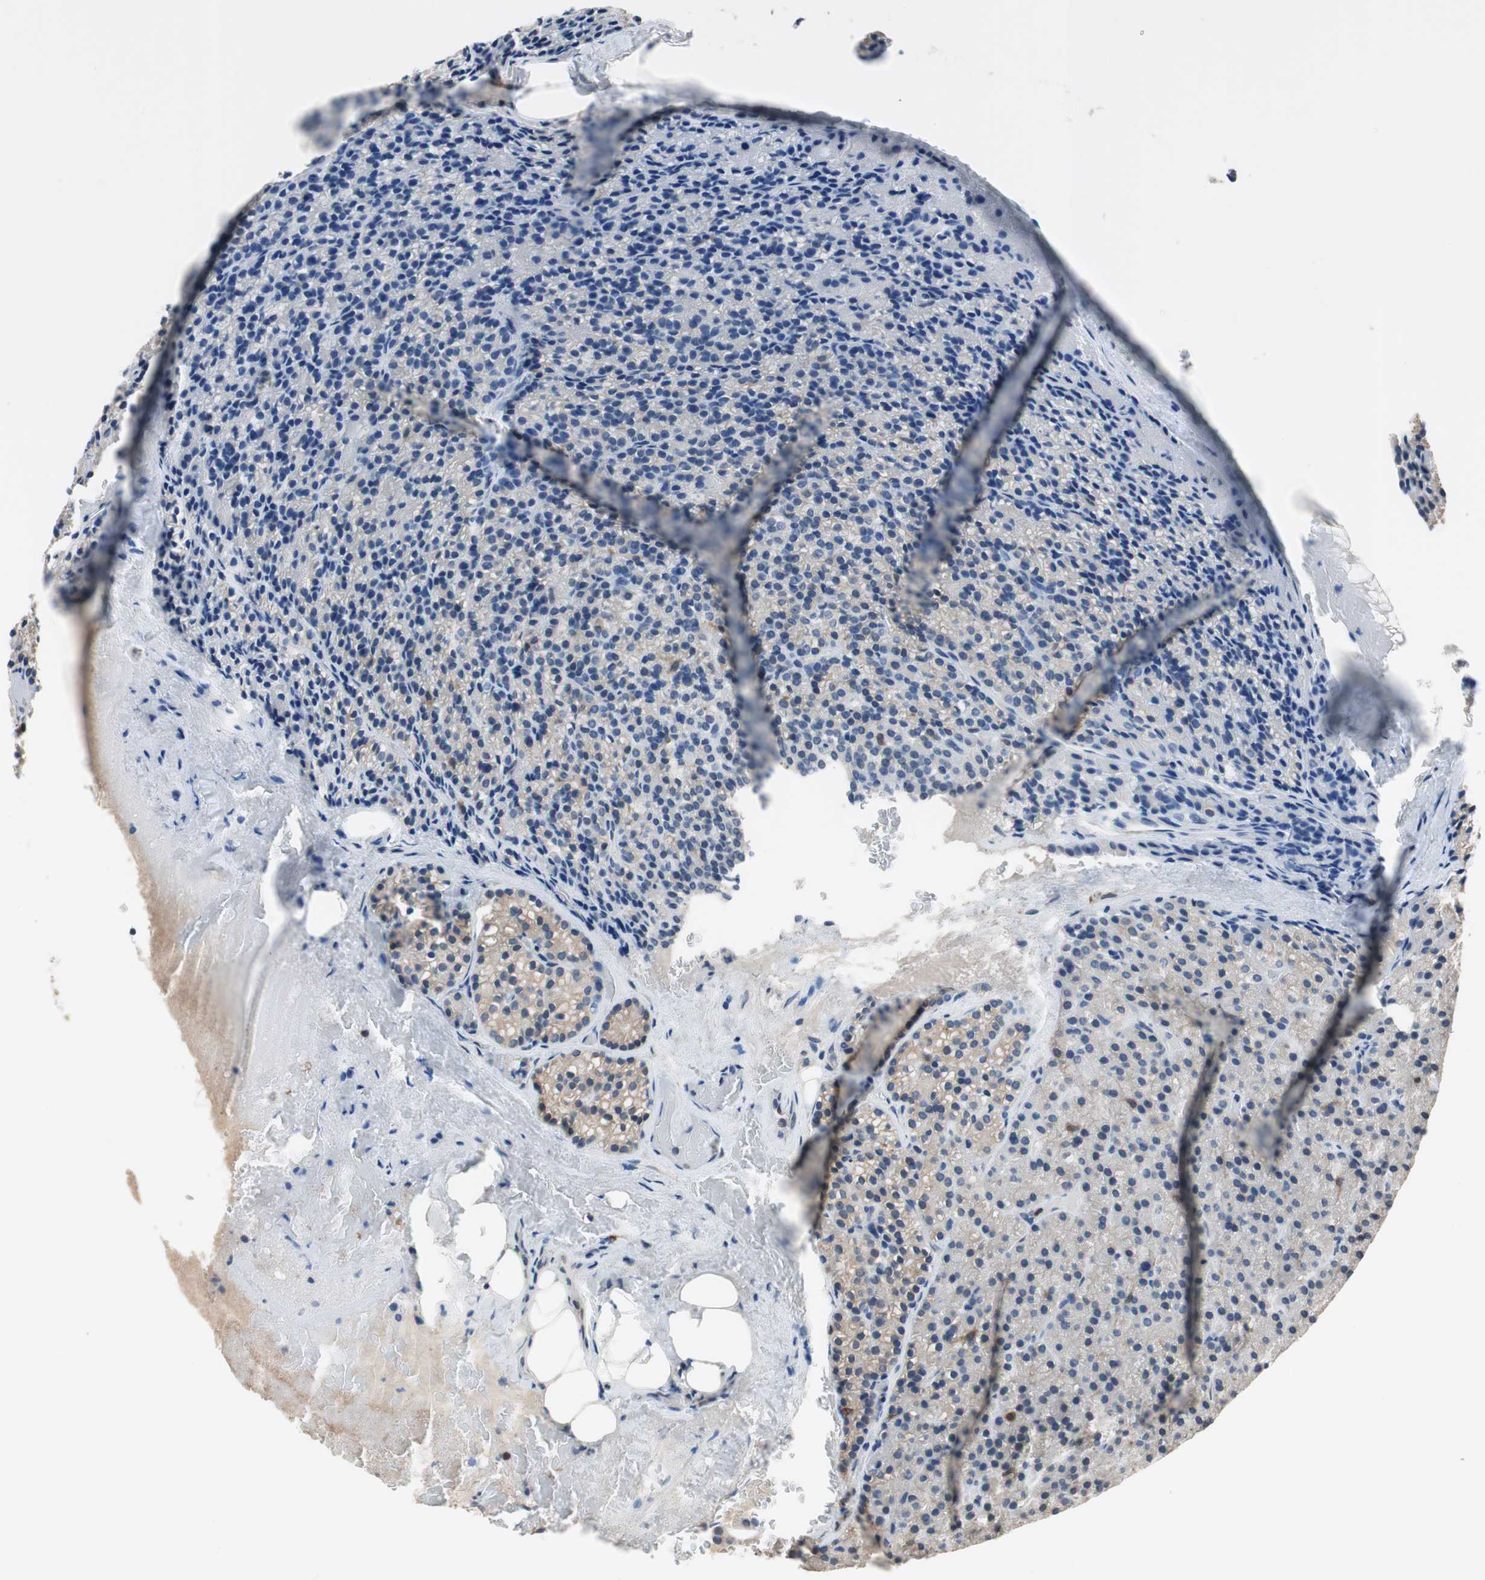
{"staining": {"intensity": "weak", "quantity": "25%-75%", "location": "cytoplasmic/membranous"}, "tissue": "parathyroid gland", "cell_type": "Glandular cells", "image_type": "normal", "snomed": [{"axis": "morphology", "description": "Normal tissue, NOS"}, {"axis": "topography", "description": "Parathyroid gland"}], "caption": "Protein staining of benign parathyroid gland exhibits weak cytoplasmic/membranous positivity in approximately 25%-75% of glandular cells.", "gene": "NFATC2", "patient": {"sex": "female", "age": 17}}